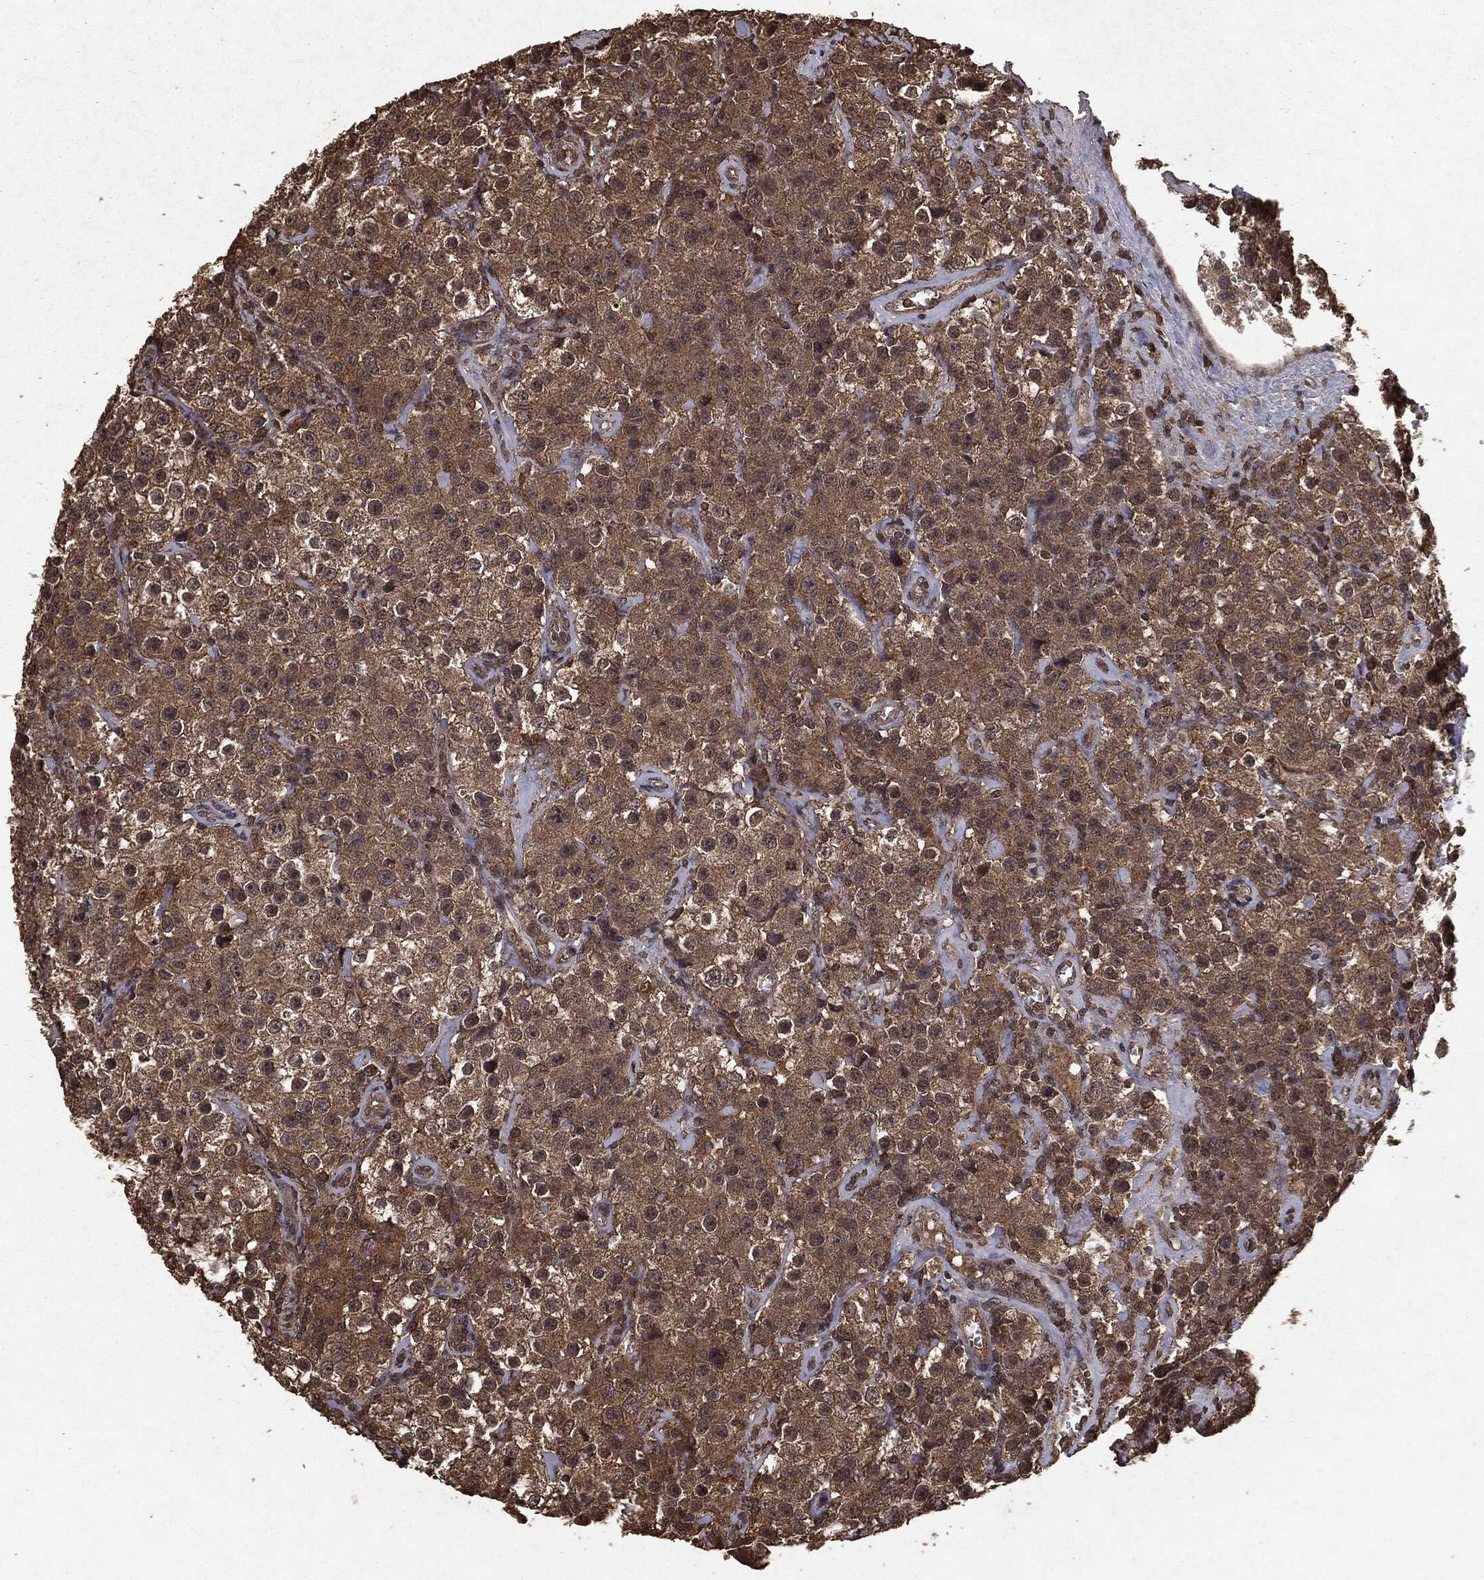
{"staining": {"intensity": "moderate", "quantity": ">75%", "location": "cytoplasmic/membranous"}, "tissue": "testis cancer", "cell_type": "Tumor cells", "image_type": "cancer", "snomed": [{"axis": "morphology", "description": "Seminoma, NOS"}, {"axis": "topography", "description": "Testis"}], "caption": "A brown stain shows moderate cytoplasmic/membranous staining of a protein in seminoma (testis) tumor cells. (Stains: DAB (3,3'-diaminobenzidine) in brown, nuclei in blue, Microscopy: brightfield microscopy at high magnification).", "gene": "NME1", "patient": {"sex": "male", "age": 52}}